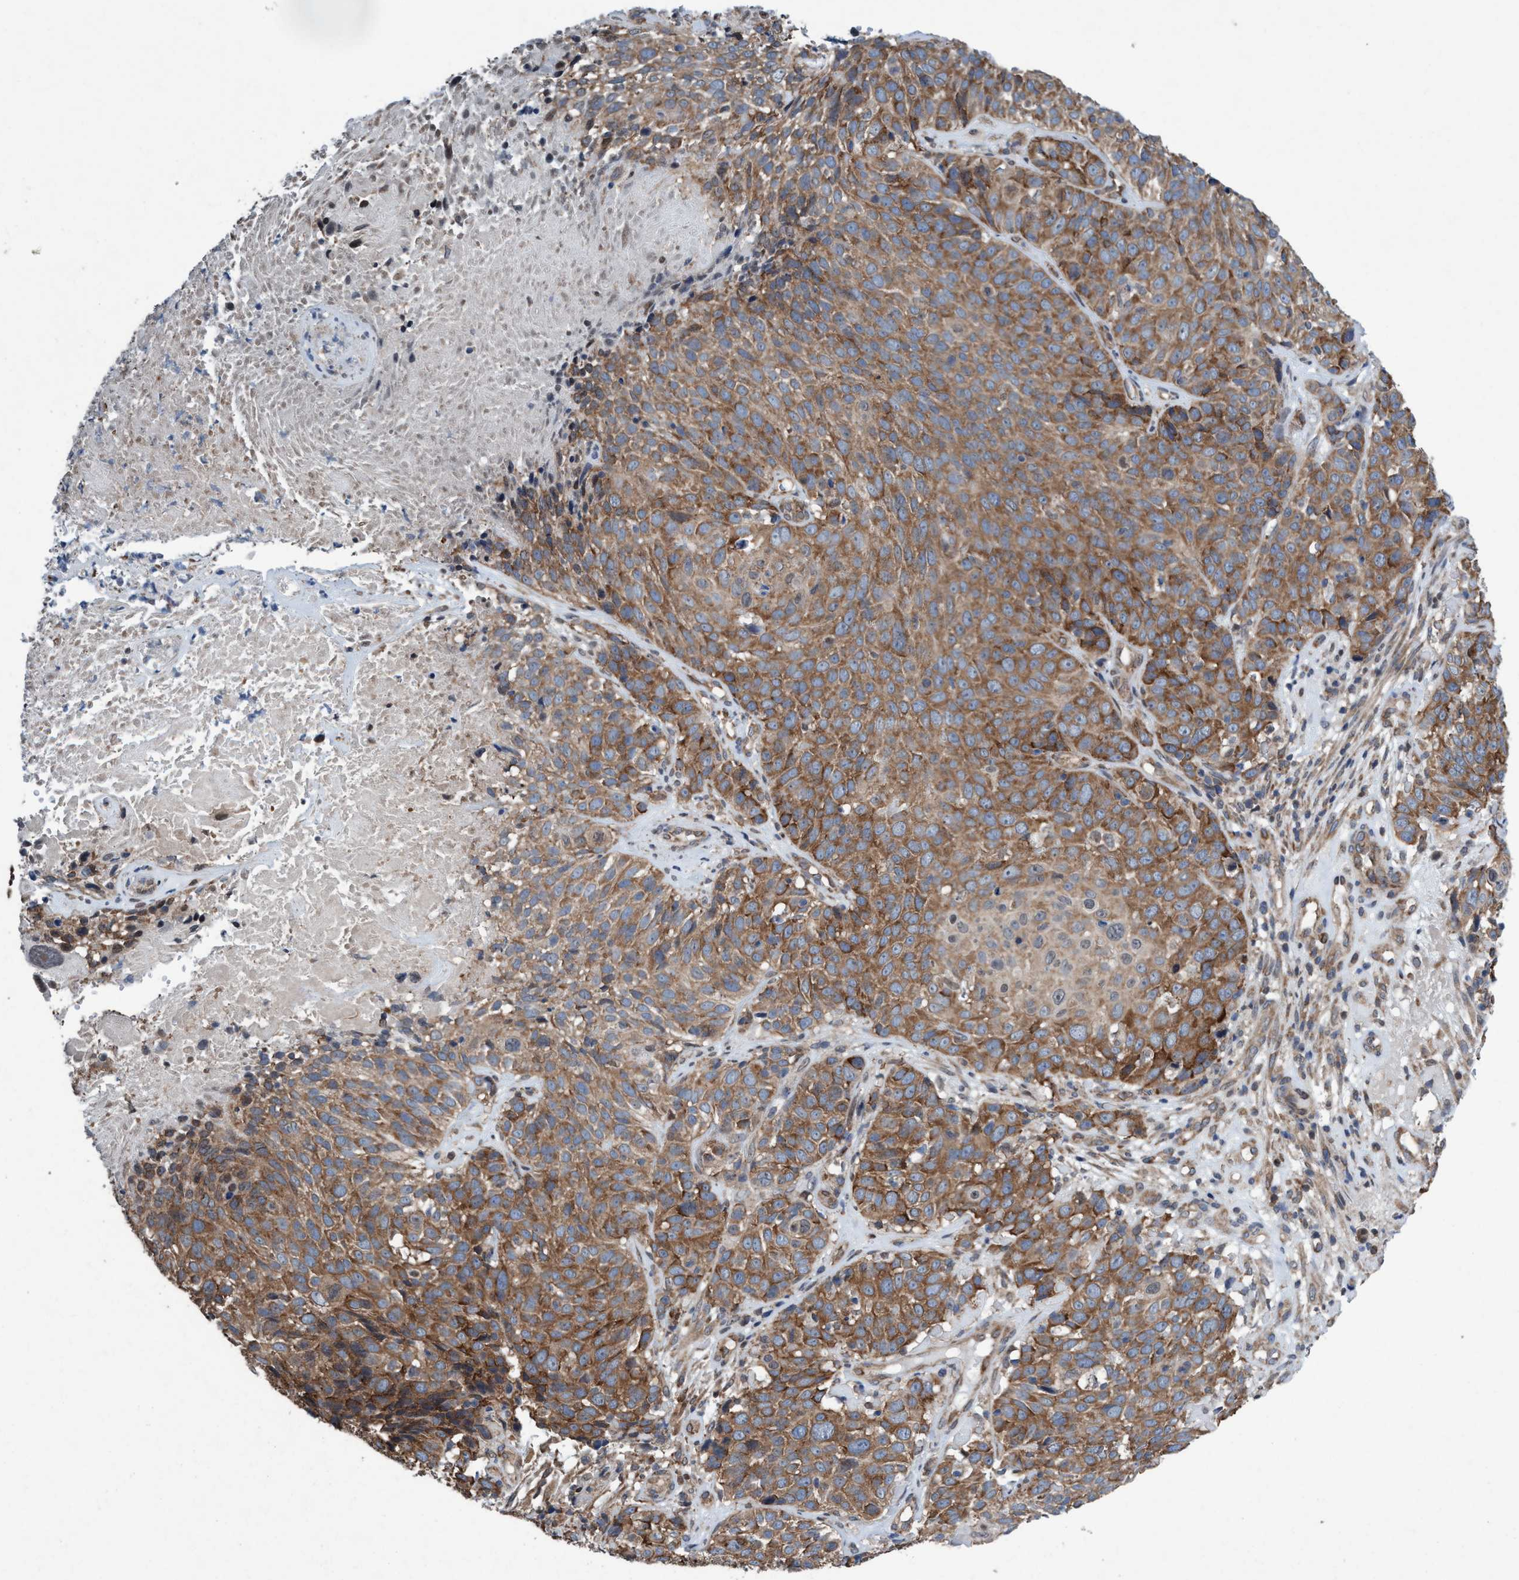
{"staining": {"intensity": "moderate", "quantity": ">75%", "location": "cytoplasmic/membranous"}, "tissue": "cervical cancer", "cell_type": "Tumor cells", "image_type": "cancer", "snomed": [{"axis": "morphology", "description": "Squamous cell carcinoma, NOS"}, {"axis": "topography", "description": "Cervix"}], "caption": "Immunohistochemistry (IHC) image of cervical cancer stained for a protein (brown), which exhibits medium levels of moderate cytoplasmic/membranous positivity in approximately >75% of tumor cells.", "gene": "METAP2", "patient": {"sex": "female", "age": 74}}